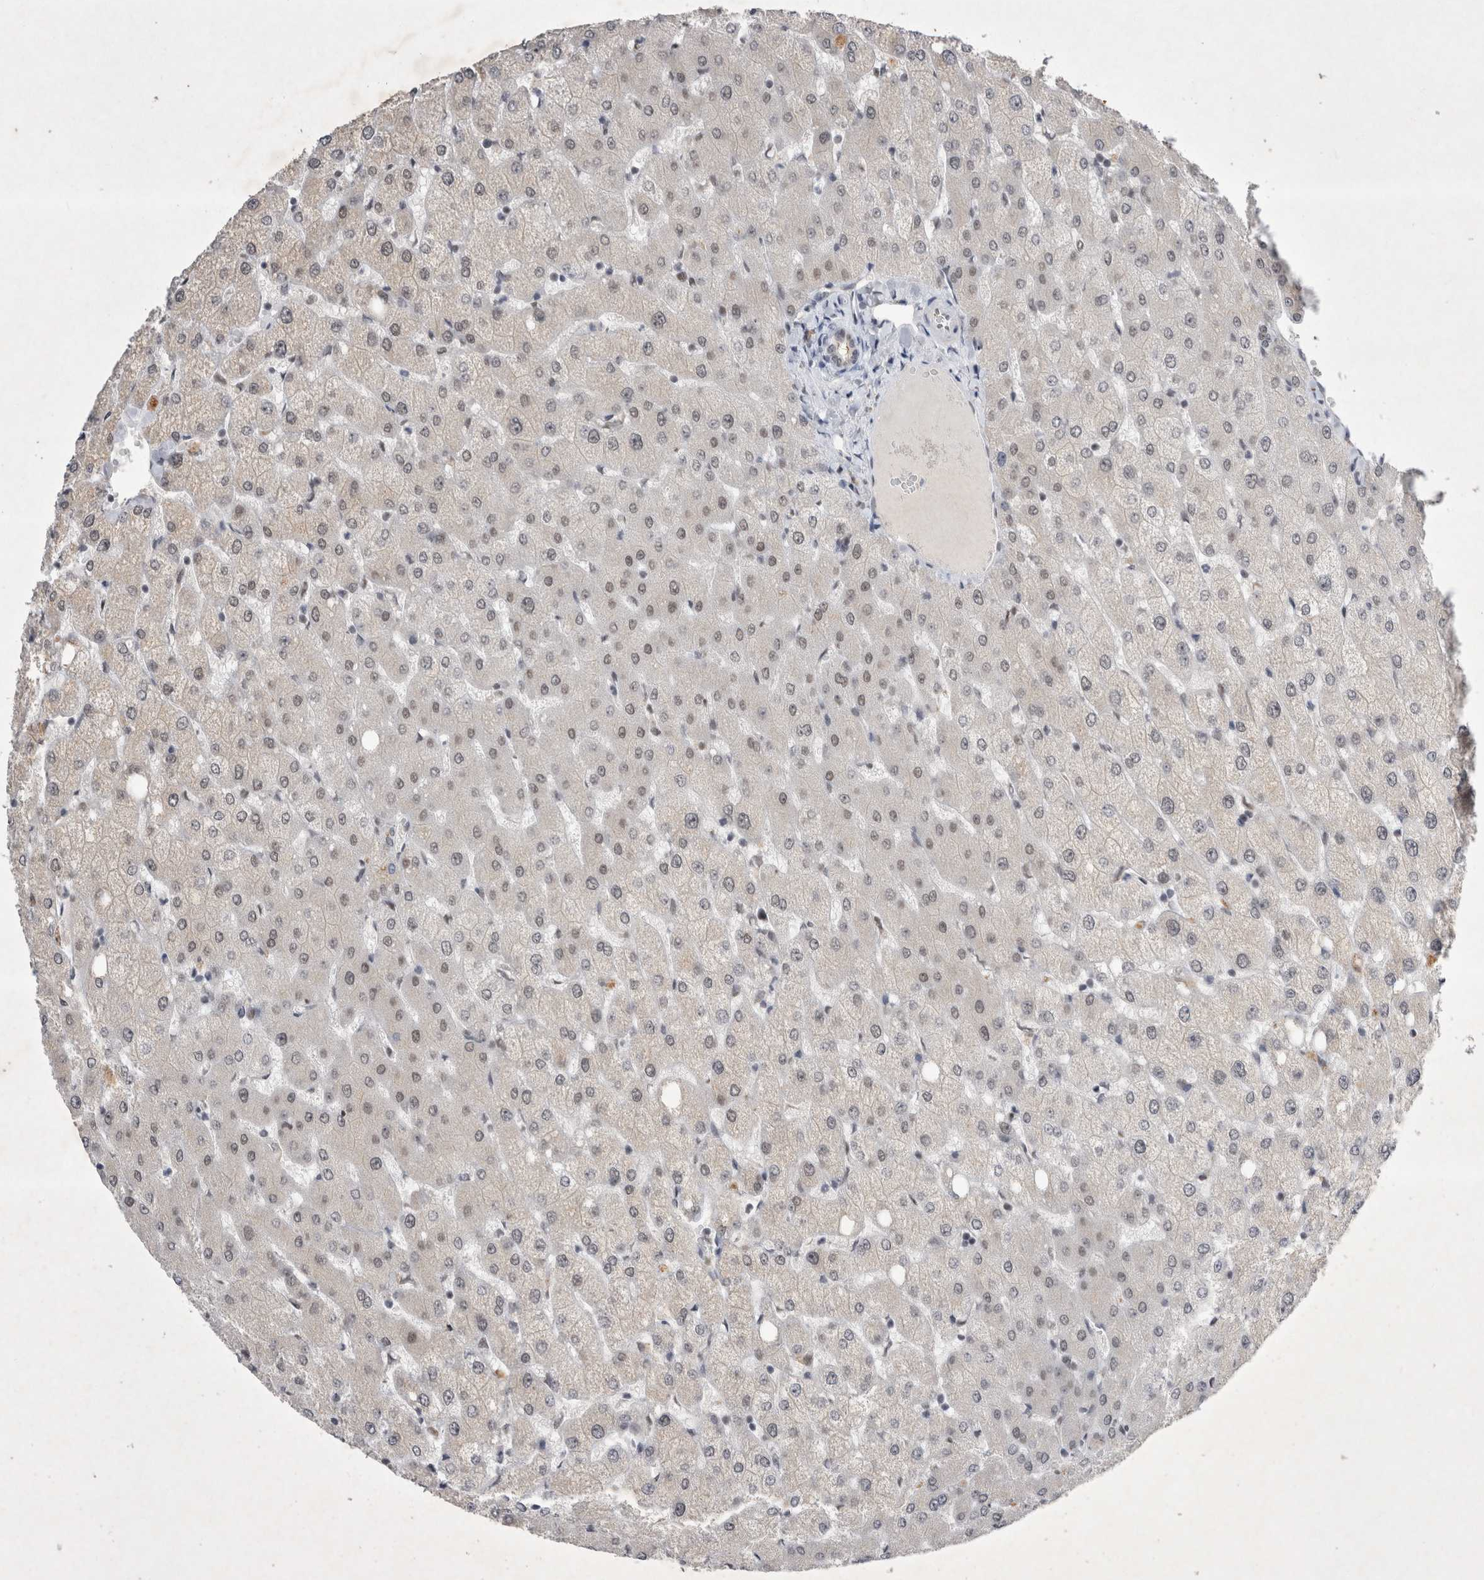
{"staining": {"intensity": "weak", "quantity": "25%-75%", "location": "nuclear"}, "tissue": "liver", "cell_type": "Cholangiocytes", "image_type": "normal", "snomed": [{"axis": "morphology", "description": "Normal tissue, NOS"}, {"axis": "topography", "description": "Liver"}], "caption": "Liver stained with DAB immunohistochemistry shows low levels of weak nuclear staining in about 25%-75% of cholangiocytes.", "gene": "RBM6", "patient": {"sex": "female", "age": 54}}